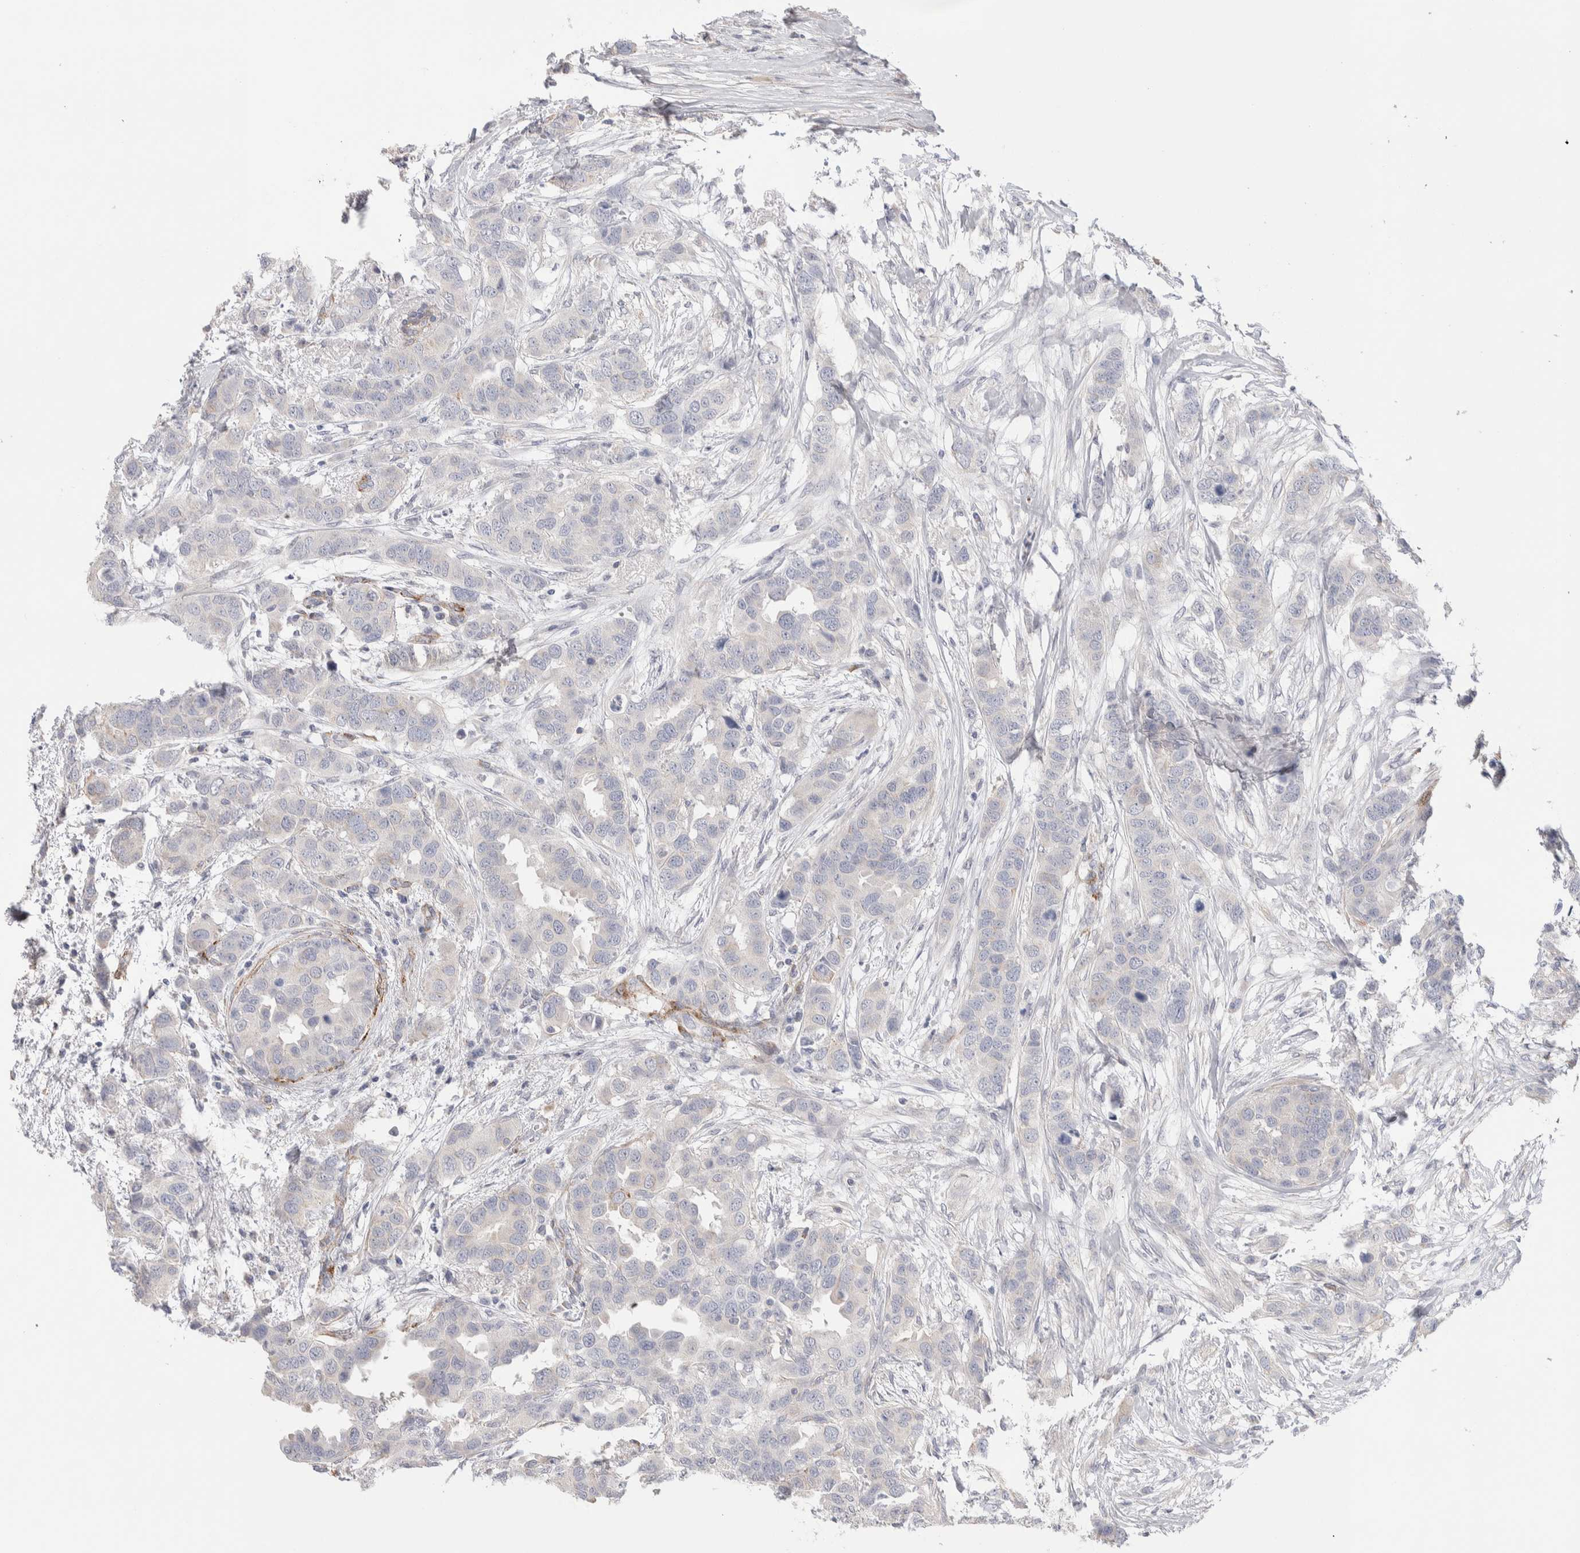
{"staining": {"intensity": "negative", "quantity": "none", "location": "none"}, "tissue": "breast cancer", "cell_type": "Tumor cells", "image_type": "cancer", "snomed": [{"axis": "morphology", "description": "Duct carcinoma"}, {"axis": "topography", "description": "Breast"}], "caption": "An immunohistochemistry (IHC) histopathology image of intraductal carcinoma (breast) is shown. There is no staining in tumor cells of intraductal carcinoma (breast). The staining was performed using DAB (3,3'-diaminobenzidine) to visualize the protein expression in brown, while the nuclei were stained in blue with hematoxylin (Magnification: 20x).", "gene": "SEPTIN4", "patient": {"sex": "female", "age": 50}}